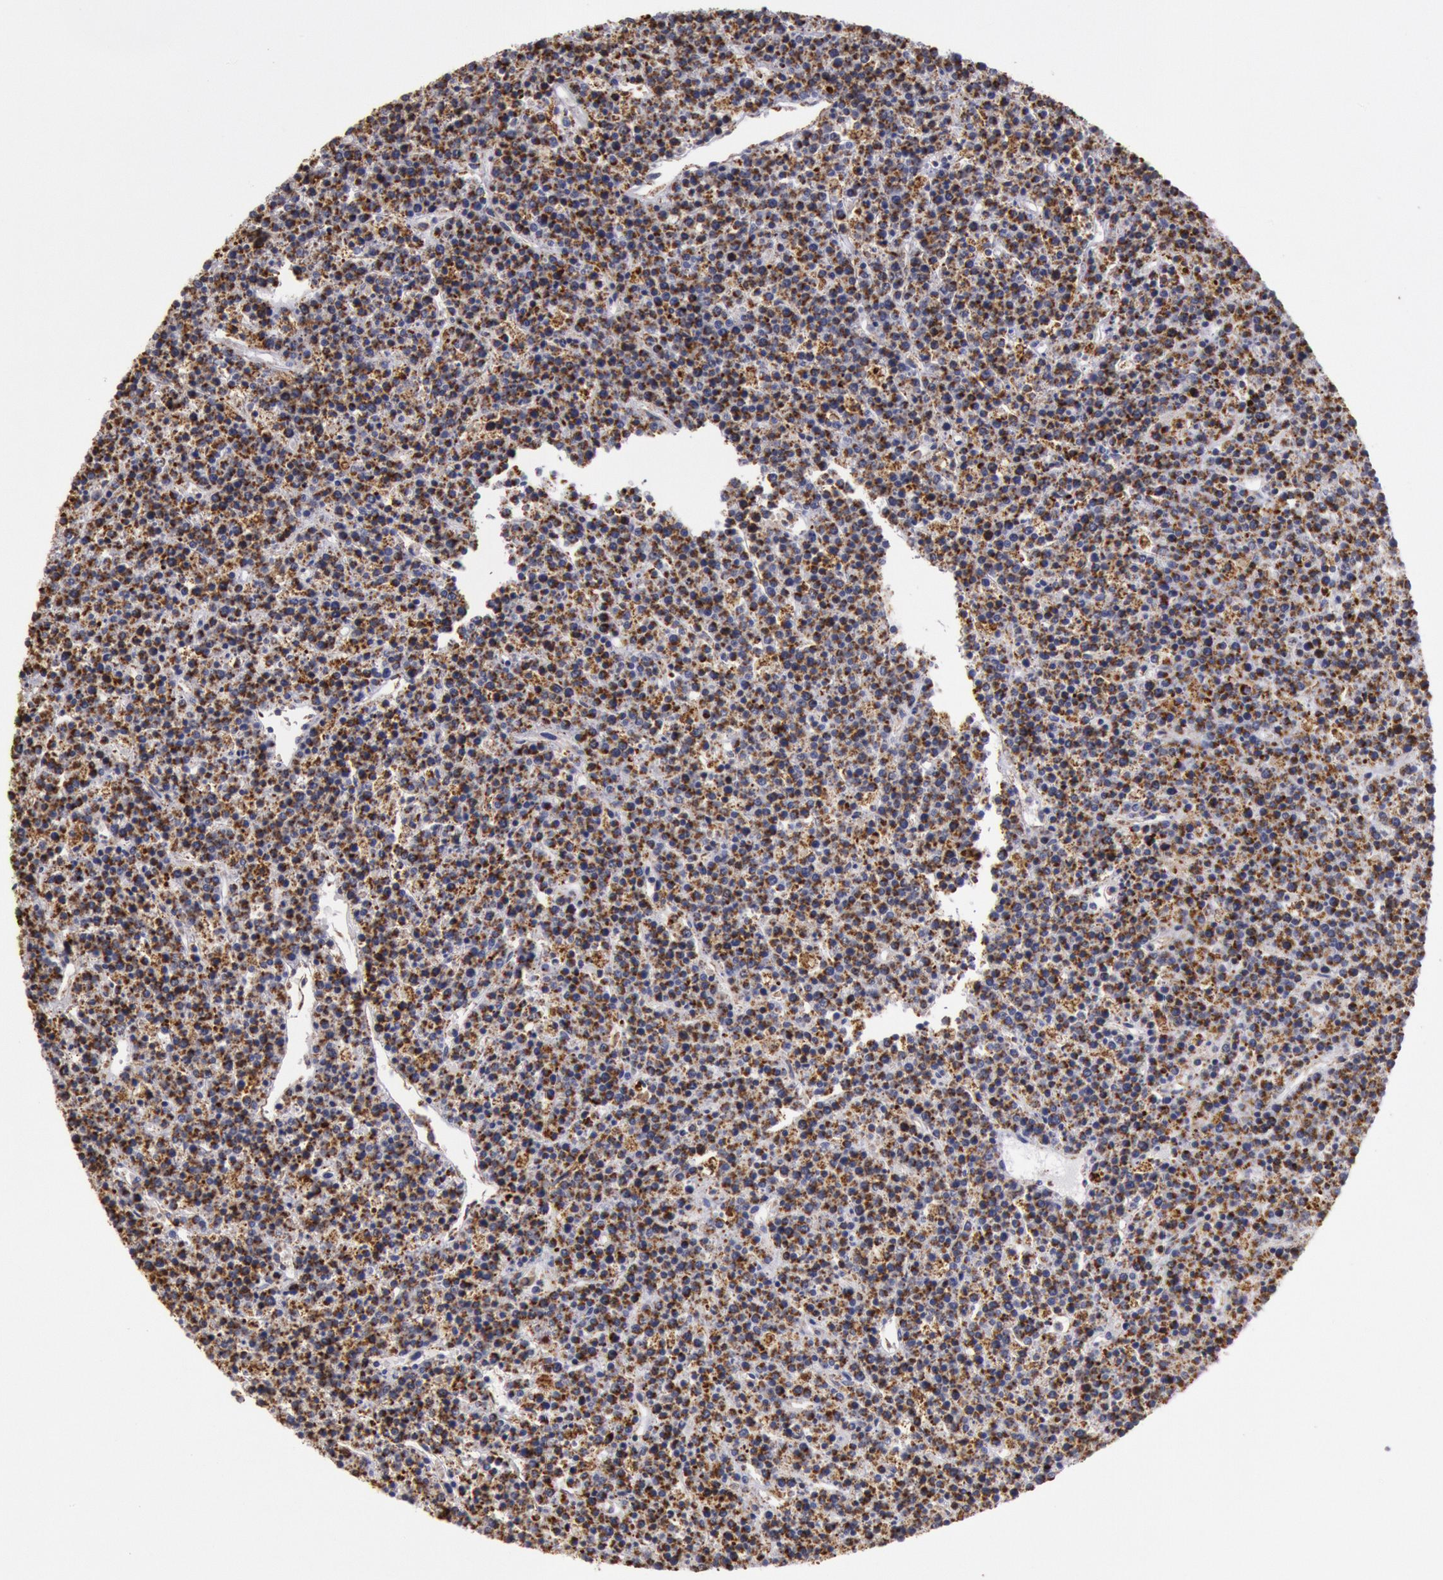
{"staining": {"intensity": "strong", "quantity": ">75%", "location": "cytoplasmic/membranous"}, "tissue": "lymphoma", "cell_type": "Tumor cells", "image_type": "cancer", "snomed": [{"axis": "morphology", "description": "Malignant lymphoma, non-Hodgkin's type, High grade"}, {"axis": "topography", "description": "Ovary"}], "caption": "Malignant lymphoma, non-Hodgkin's type (high-grade) stained with immunohistochemistry reveals strong cytoplasmic/membranous expression in approximately >75% of tumor cells.", "gene": "CYC1", "patient": {"sex": "female", "age": 56}}